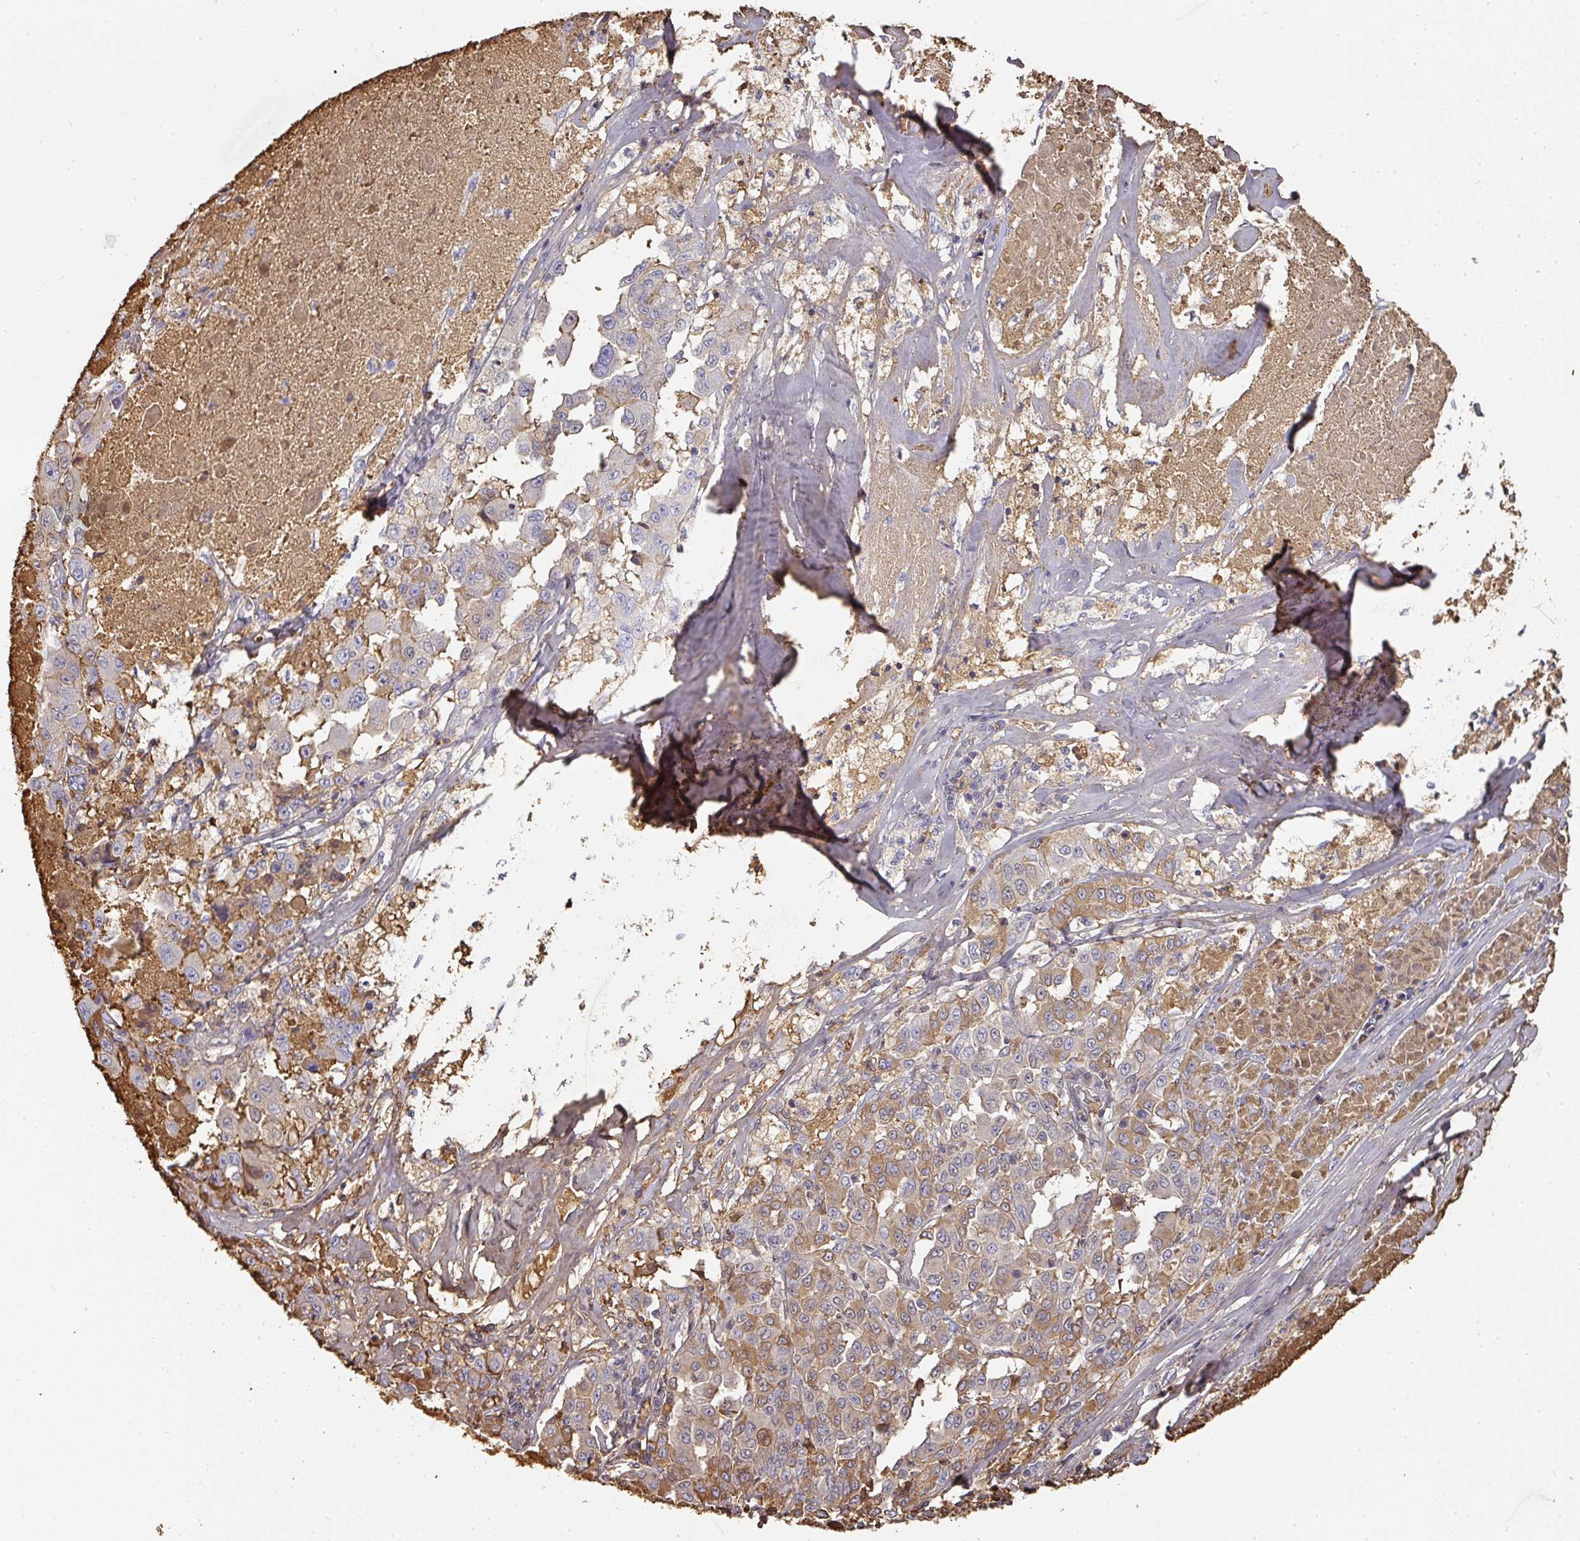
{"staining": {"intensity": "moderate", "quantity": "<25%", "location": "cytoplasmic/membranous"}, "tissue": "melanoma", "cell_type": "Tumor cells", "image_type": "cancer", "snomed": [{"axis": "morphology", "description": "Malignant melanoma, Metastatic site"}, {"axis": "topography", "description": "Lymph node"}], "caption": "Moderate cytoplasmic/membranous expression is seen in approximately <25% of tumor cells in melanoma.", "gene": "ALB", "patient": {"sex": "male", "age": 62}}